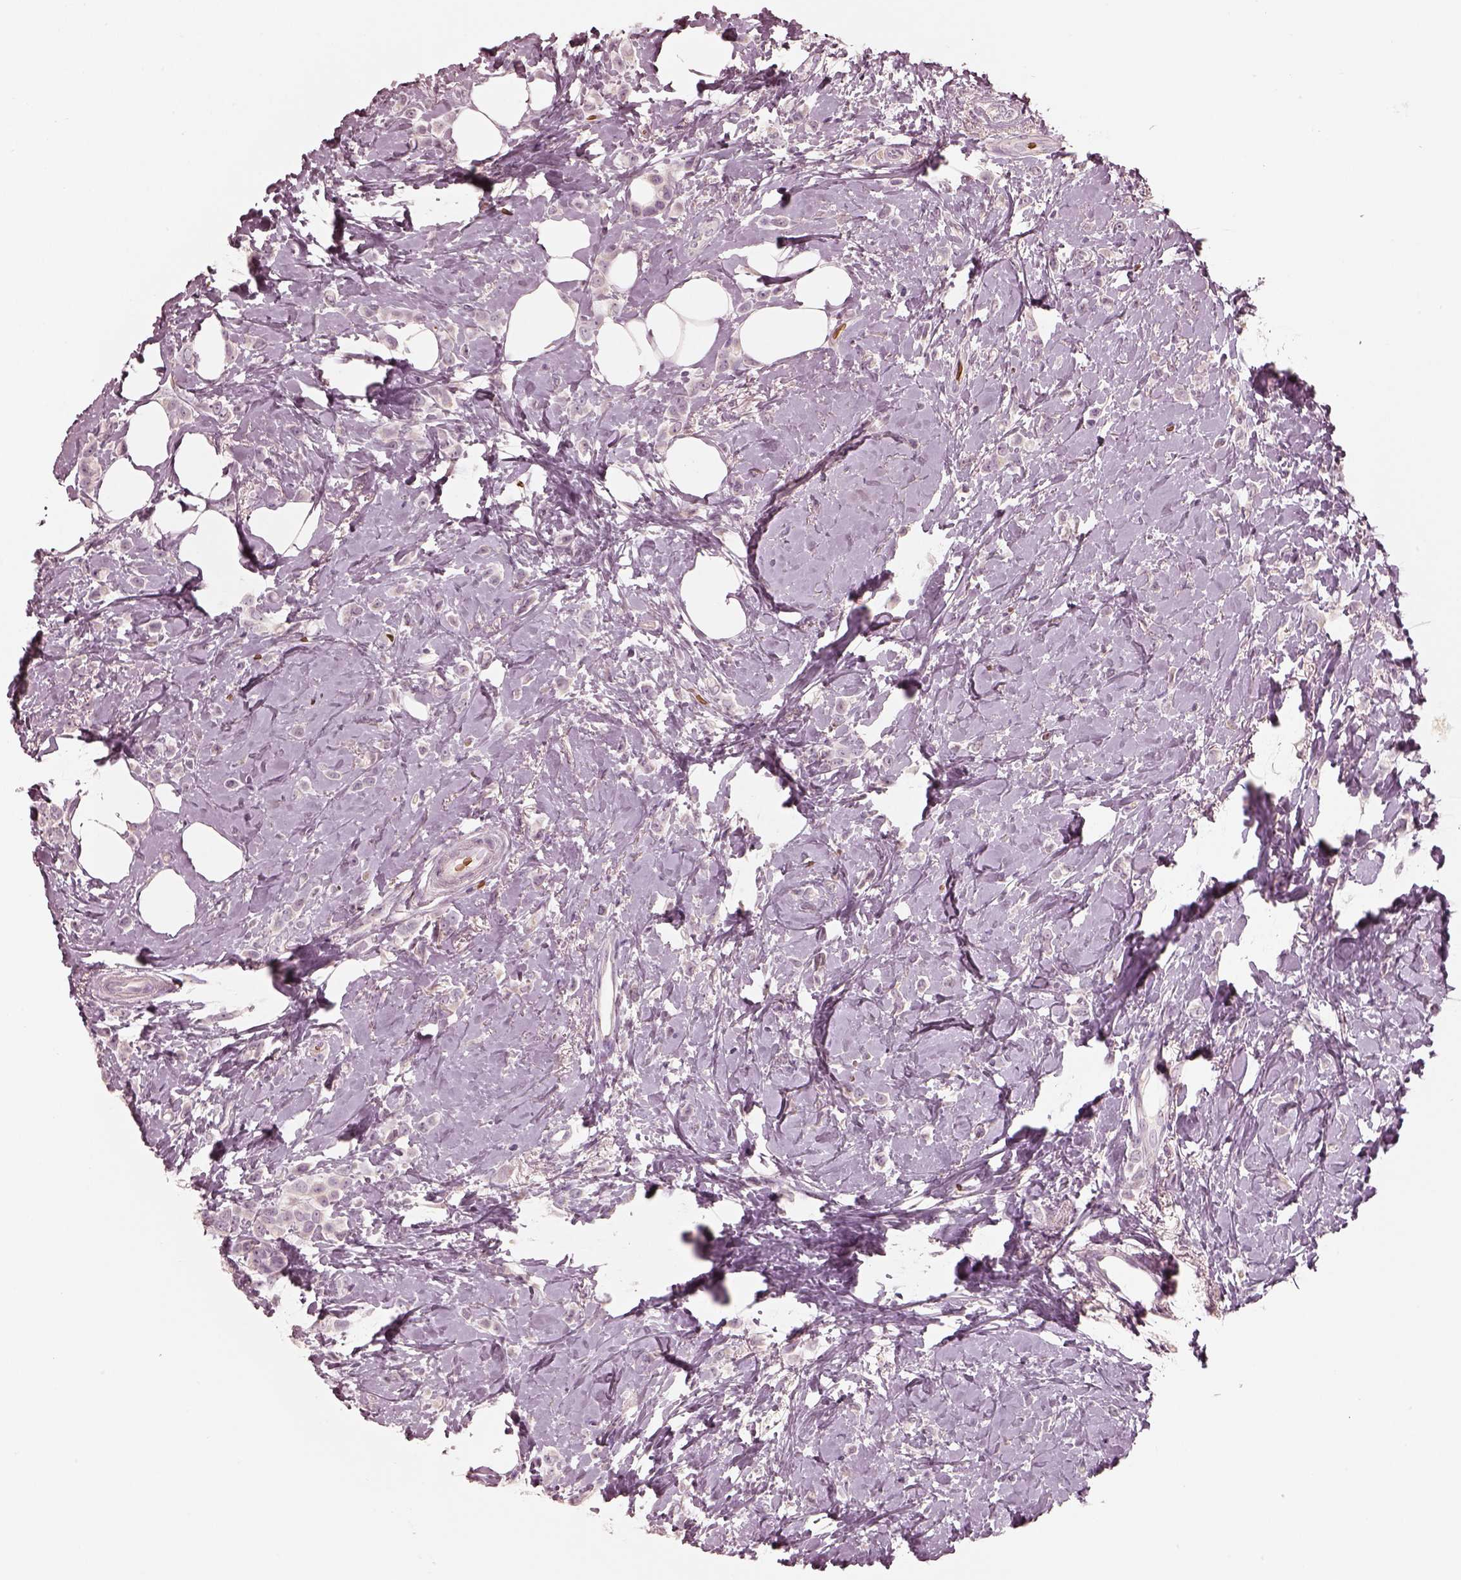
{"staining": {"intensity": "negative", "quantity": "none", "location": "none"}, "tissue": "breast cancer", "cell_type": "Tumor cells", "image_type": "cancer", "snomed": [{"axis": "morphology", "description": "Lobular carcinoma"}, {"axis": "topography", "description": "Breast"}], "caption": "Immunohistochemistry of human breast cancer exhibits no positivity in tumor cells.", "gene": "ANKLE1", "patient": {"sex": "female", "age": 66}}